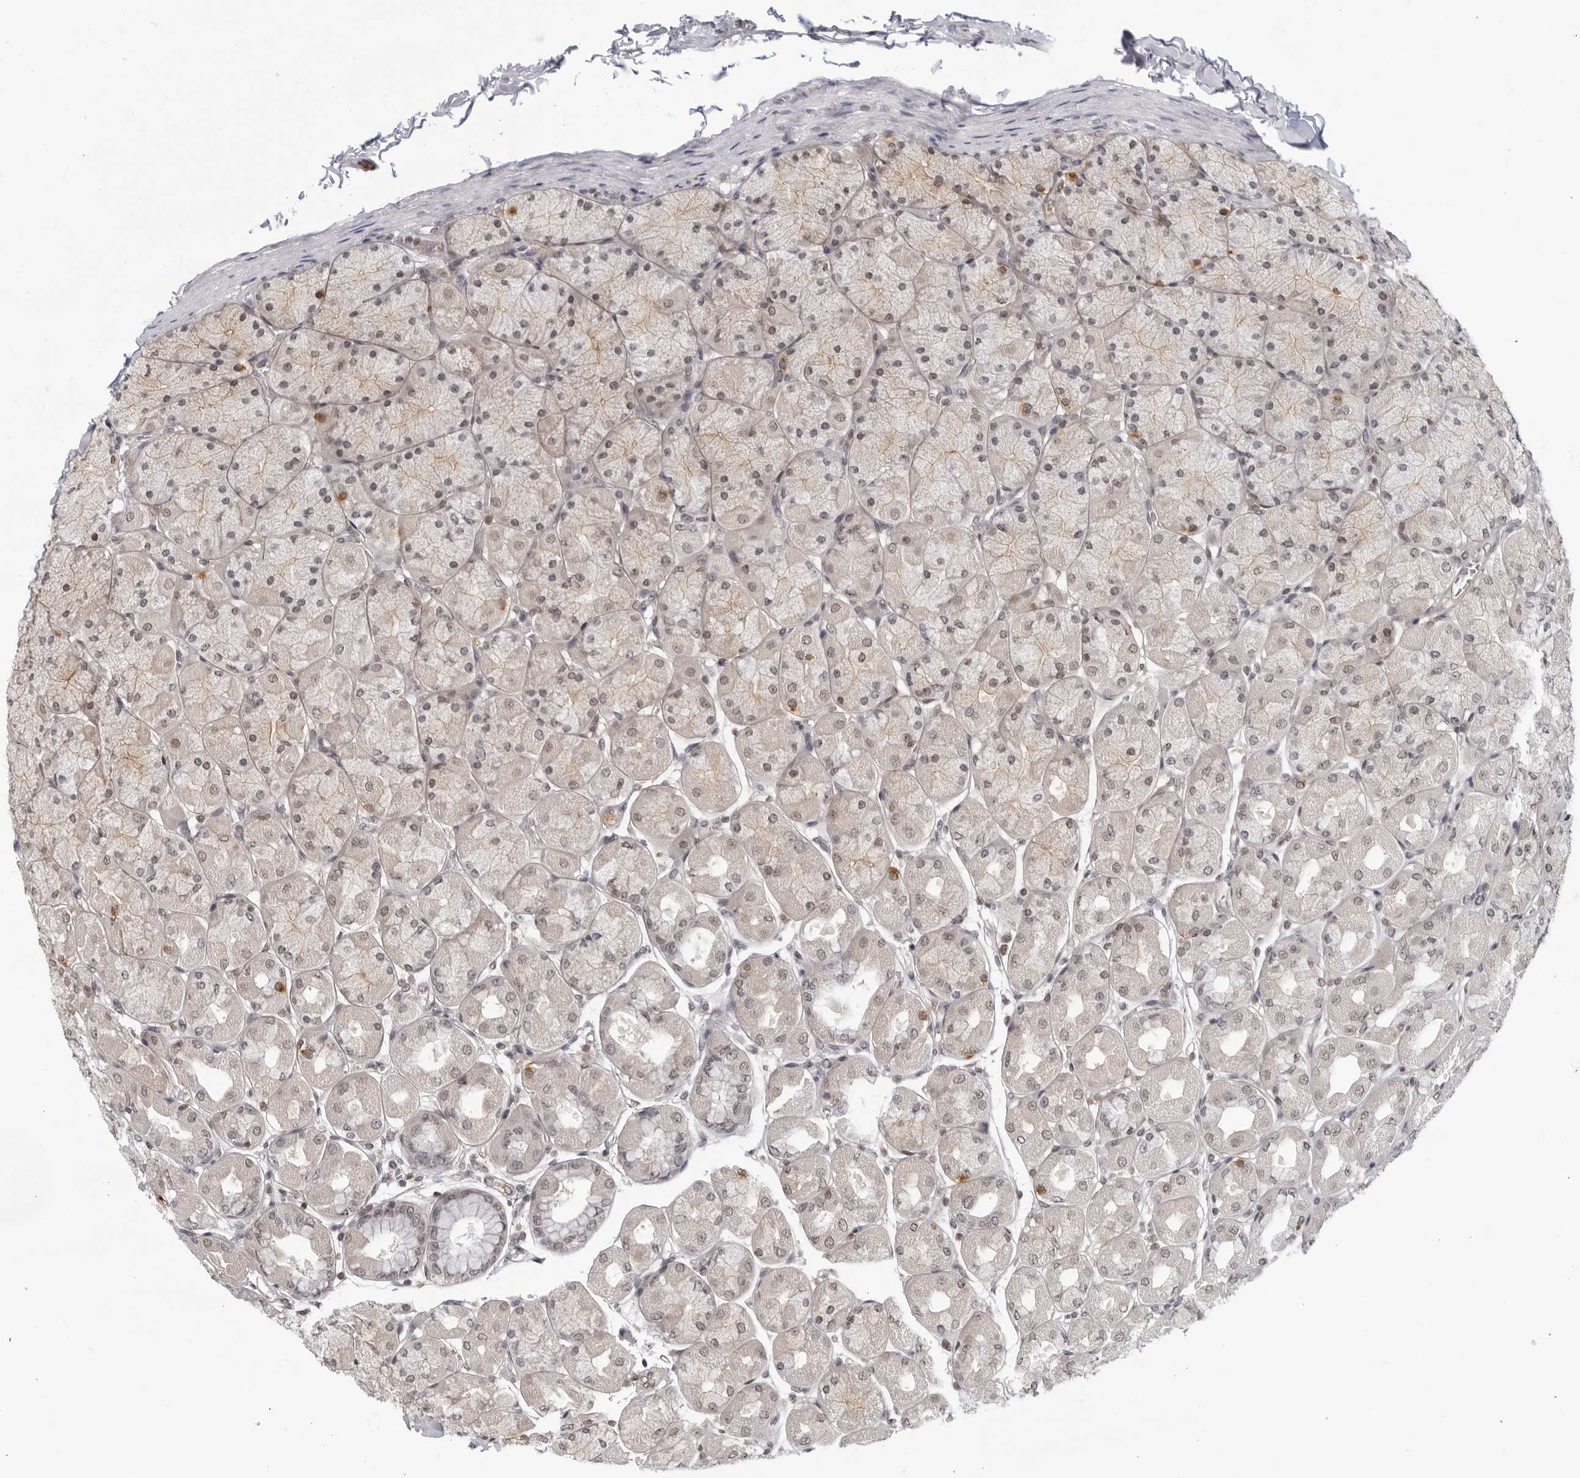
{"staining": {"intensity": "weak", "quantity": "25%-75%", "location": "nuclear"}, "tissue": "stomach", "cell_type": "Glandular cells", "image_type": "normal", "snomed": [{"axis": "morphology", "description": "Normal tissue, NOS"}, {"axis": "topography", "description": "Stomach, upper"}], "caption": "Protein expression analysis of benign stomach demonstrates weak nuclear positivity in about 25%-75% of glandular cells. (DAB (3,3'-diaminobenzidine) = brown stain, brightfield microscopy at high magnification).", "gene": "CC2D1B", "patient": {"sex": "female", "age": 56}}